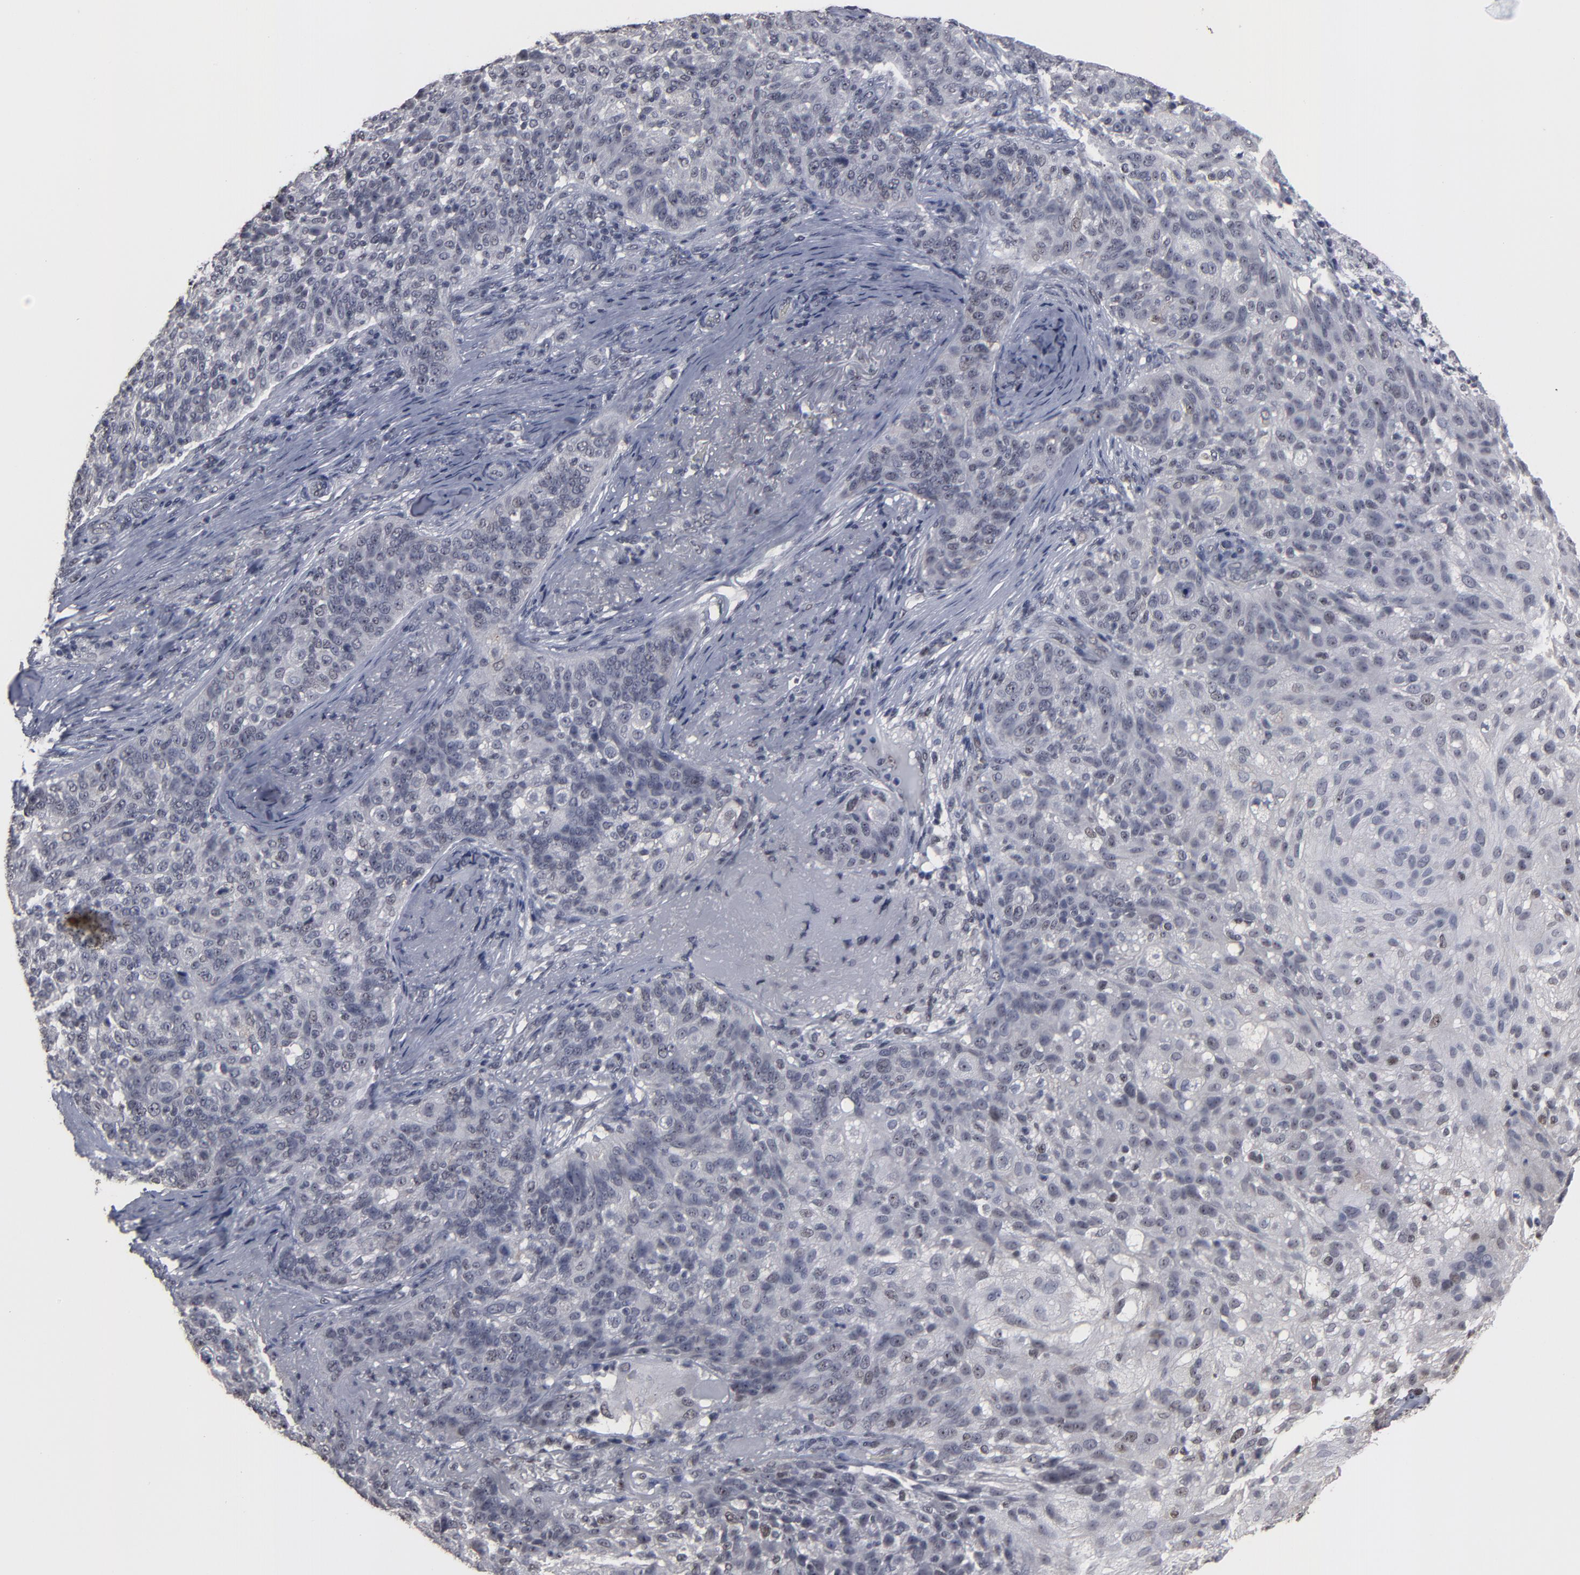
{"staining": {"intensity": "negative", "quantity": "none", "location": "none"}, "tissue": "skin cancer", "cell_type": "Tumor cells", "image_type": "cancer", "snomed": [{"axis": "morphology", "description": "Normal tissue, NOS"}, {"axis": "morphology", "description": "Squamous cell carcinoma, NOS"}, {"axis": "topography", "description": "Skin"}], "caption": "The IHC photomicrograph has no significant expression in tumor cells of skin cancer tissue.", "gene": "SSRP1", "patient": {"sex": "female", "age": 83}}